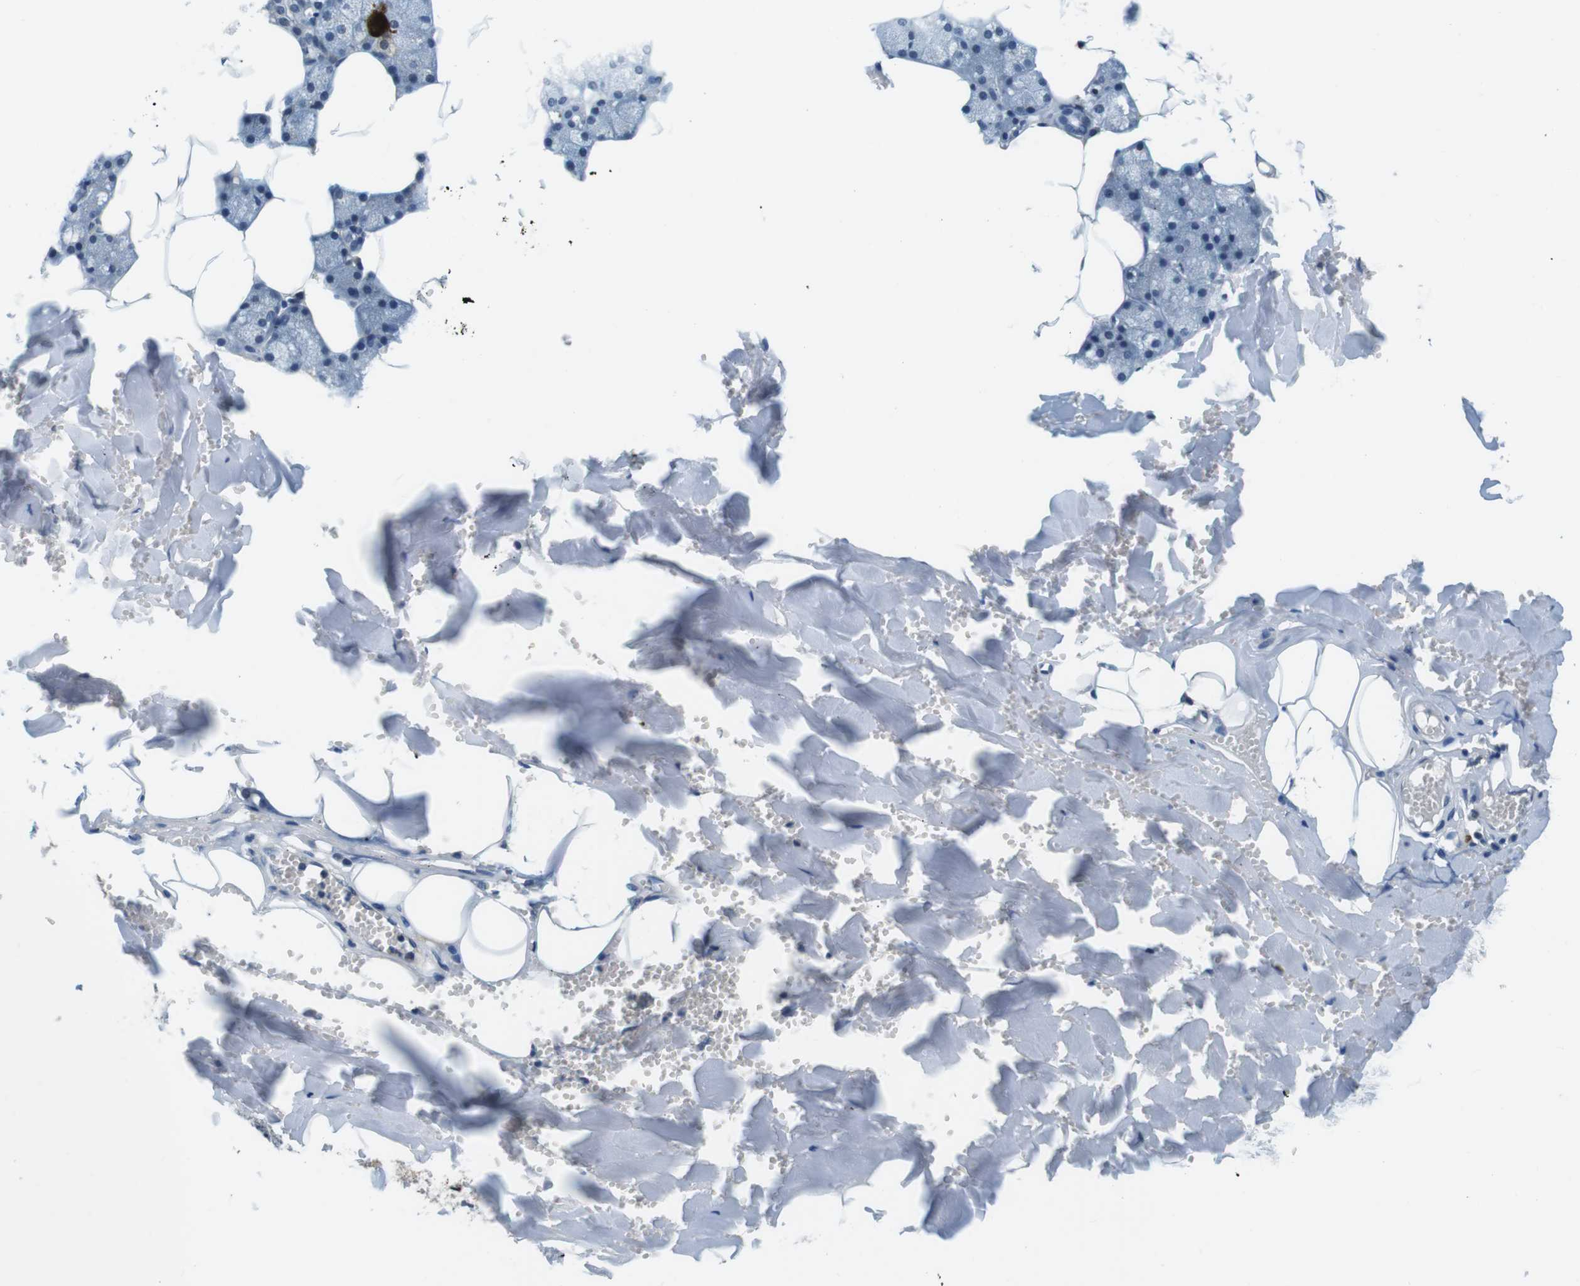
{"staining": {"intensity": "negative", "quantity": "none", "location": "none"}, "tissue": "salivary gland", "cell_type": "Glandular cells", "image_type": "normal", "snomed": [{"axis": "morphology", "description": "Normal tissue, NOS"}, {"axis": "topography", "description": "Salivary gland"}], "caption": "Protein analysis of unremarkable salivary gland shows no significant positivity in glandular cells. (Brightfield microscopy of DAB immunohistochemistry at high magnification).", "gene": "CD163L1", "patient": {"sex": "male", "age": 62}}